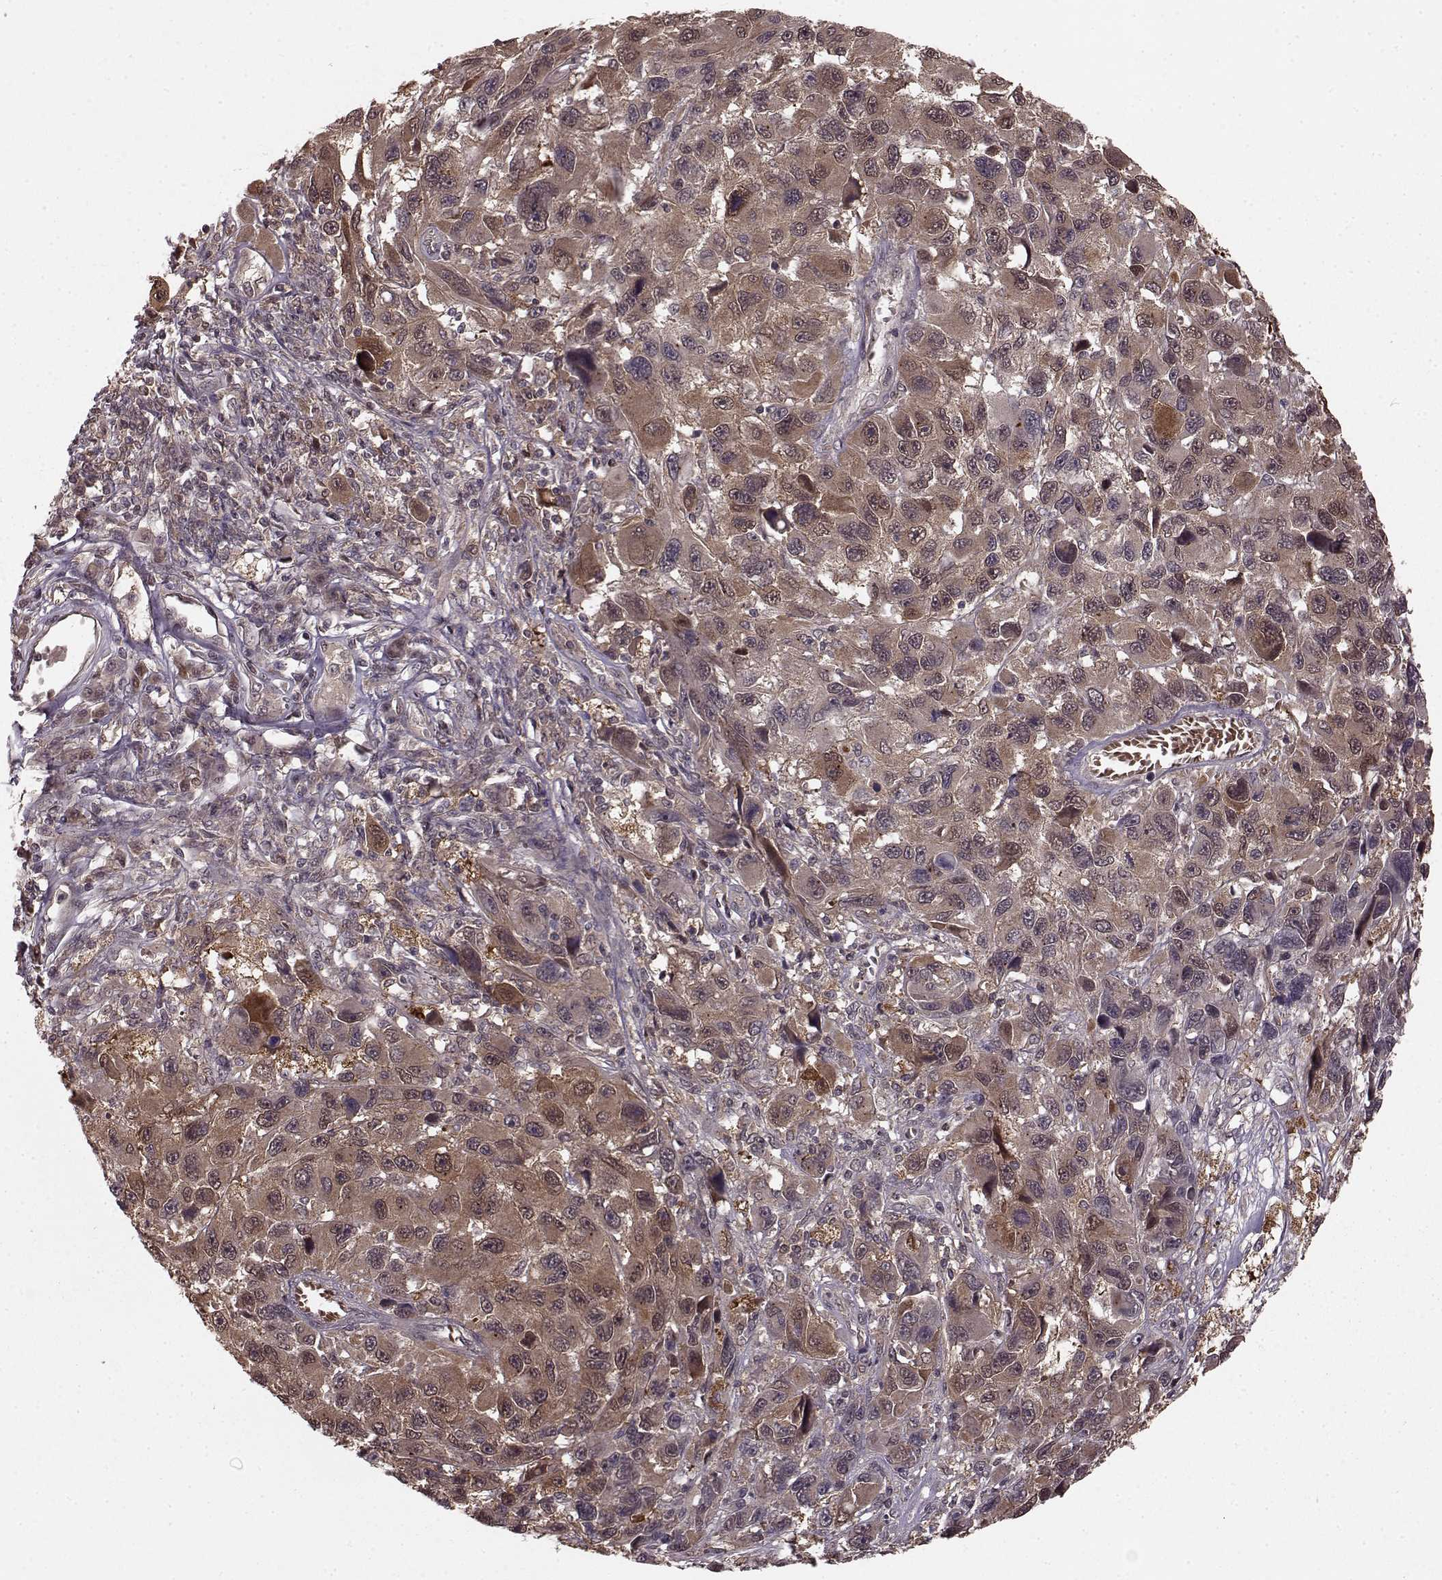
{"staining": {"intensity": "weak", "quantity": "25%-75%", "location": "cytoplasmic/membranous"}, "tissue": "melanoma", "cell_type": "Tumor cells", "image_type": "cancer", "snomed": [{"axis": "morphology", "description": "Malignant melanoma, NOS"}, {"axis": "topography", "description": "Skin"}], "caption": "Protein expression analysis of melanoma shows weak cytoplasmic/membranous expression in approximately 25%-75% of tumor cells. The protein is stained brown, and the nuclei are stained in blue (DAB (3,3'-diaminobenzidine) IHC with brightfield microscopy, high magnification).", "gene": "GSS", "patient": {"sex": "male", "age": 53}}